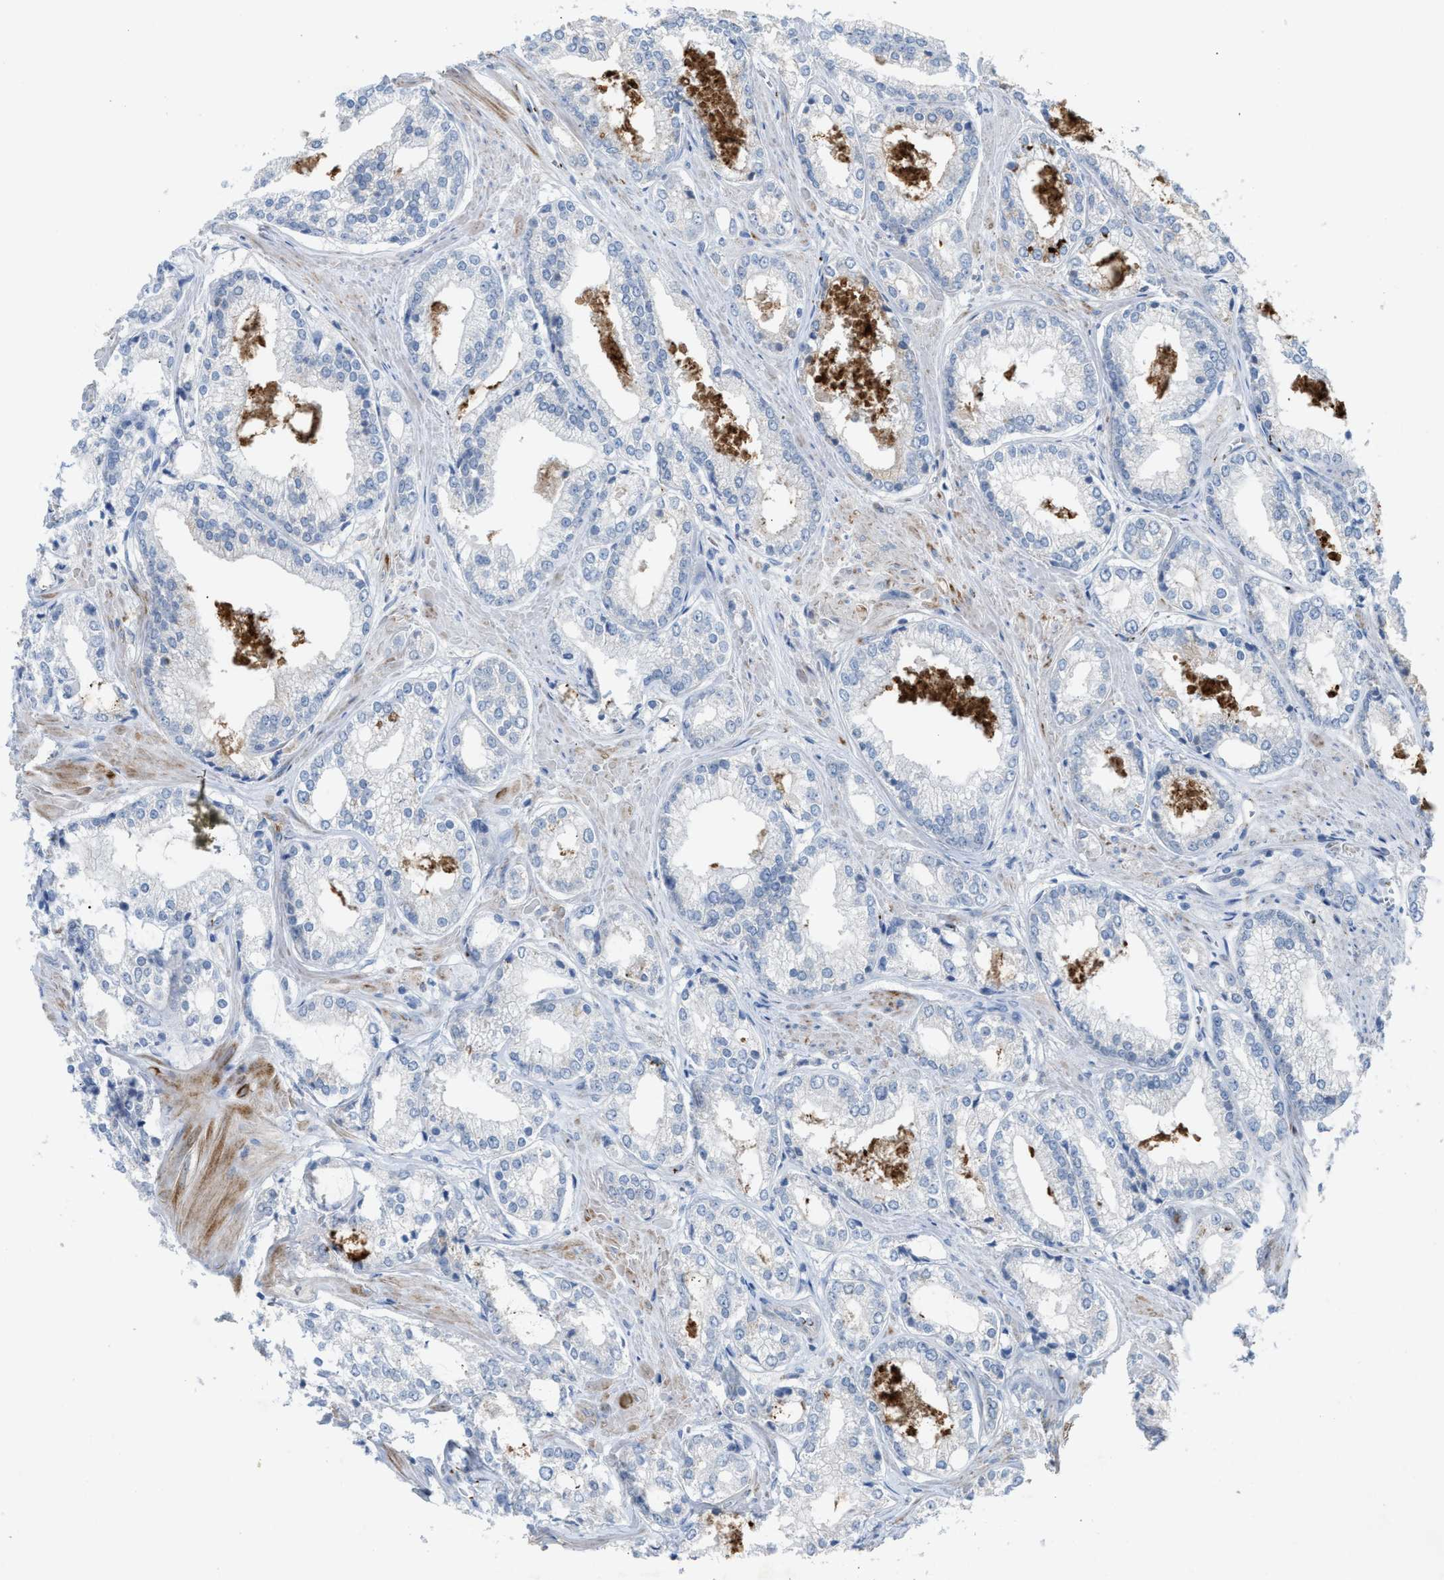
{"staining": {"intensity": "negative", "quantity": "none", "location": "none"}, "tissue": "prostate cancer", "cell_type": "Tumor cells", "image_type": "cancer", "snomed": [{"axis": "morphology", "description": "Adenocarcinoma, Low grade"}, {"axis": "topography", "description": "Prostate"}], "caption": "This is an immunohistochemistry histopathology image of prostate adenocarcinoma (low-grade). There is no expression in tumor cells.", "gene": "SLC5A5", "patient": {"sex": "male", "age": 64}}